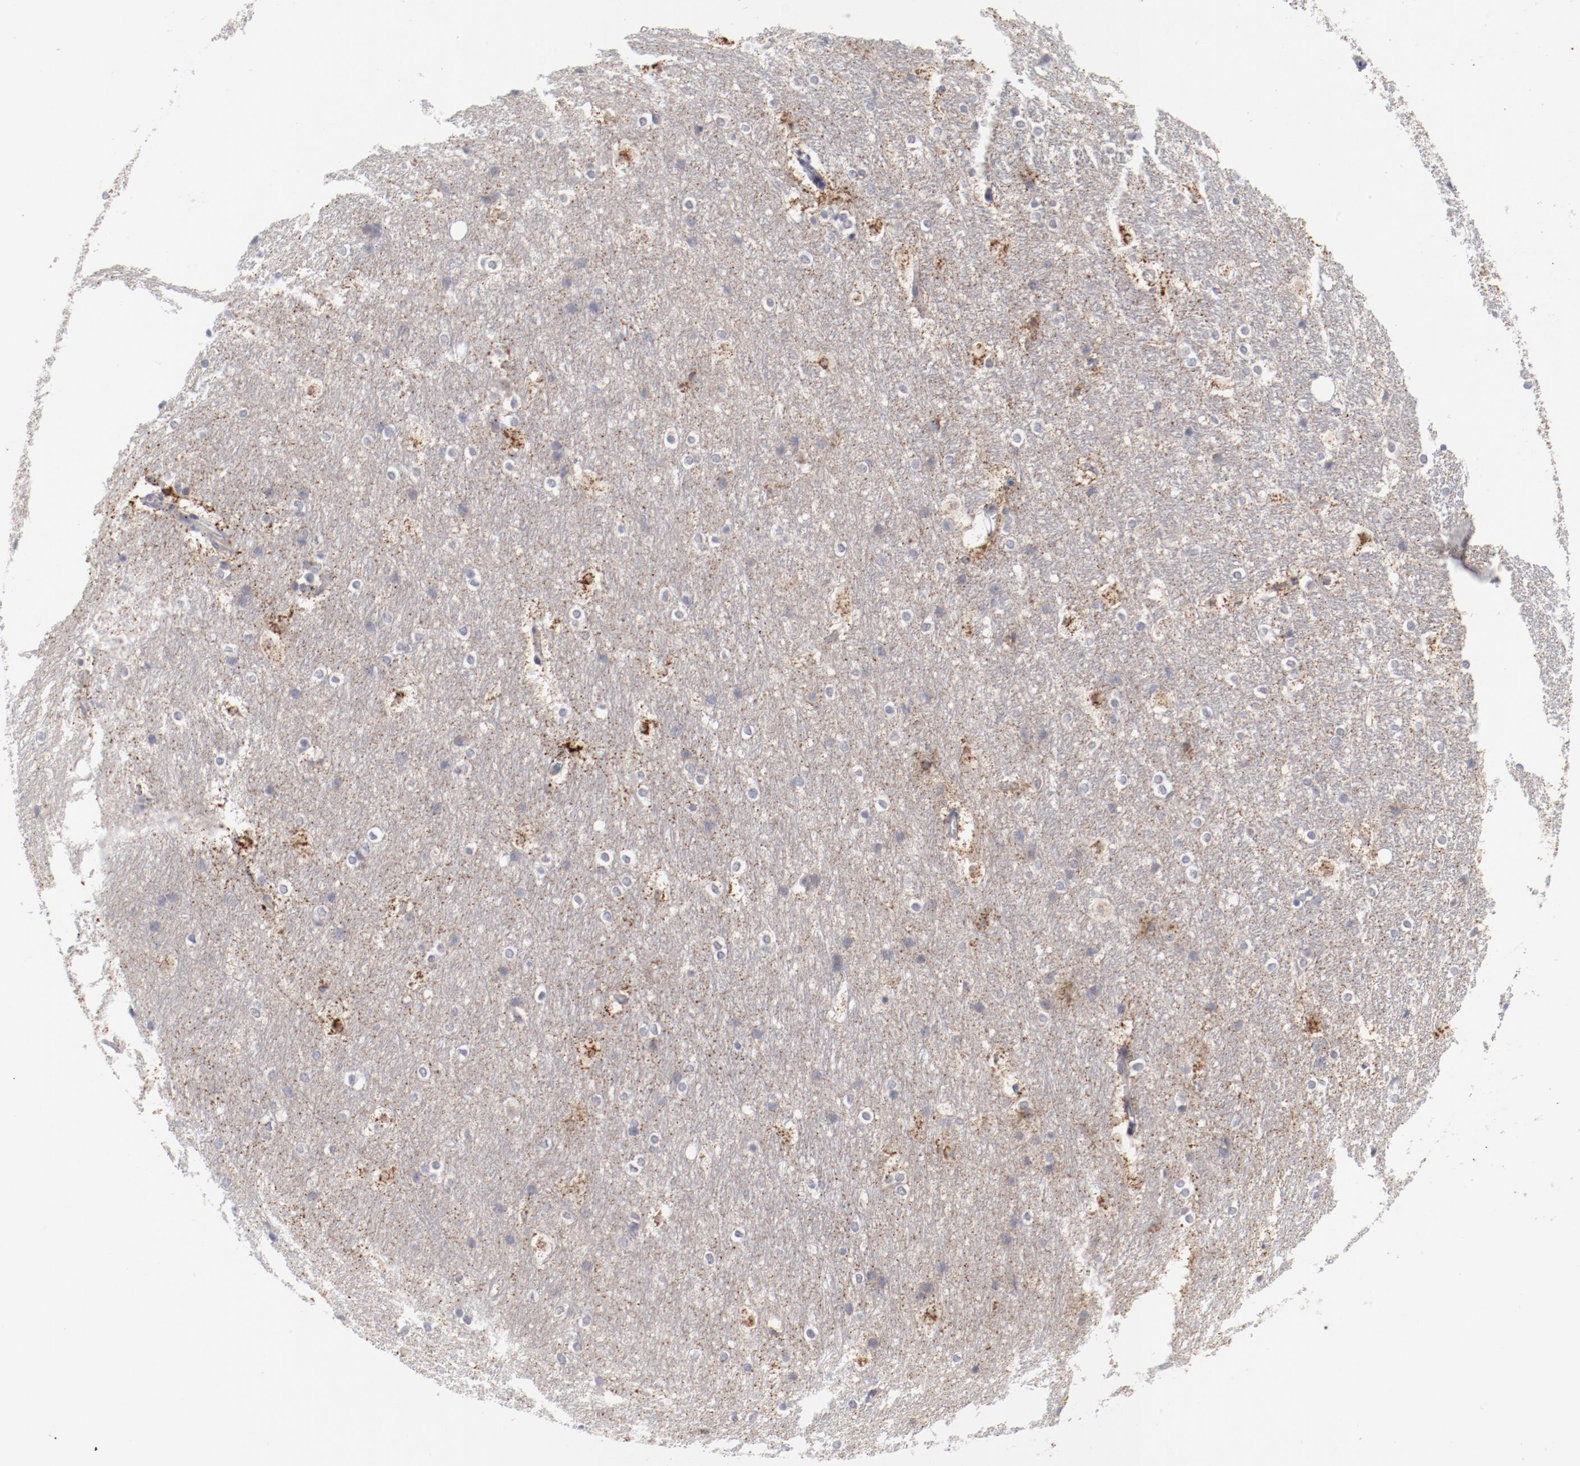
{"staining": {"intensity": "negative", "quantity": "none", "location": "none"}, "tissue": "hippocampus", "cell_type": "Glial cells", "image_type": "normal", "snomed": [{"axis": "morphology", "description": "Normal tissue, NOS"}, {"axis": "topography", "description": "Hippocampus"}], "caption": "Immunohistochemical staining of benign hippocampus exhibits no significant positivity in glial cells. Brightfield microscopy of immunohistochemistry stained with DAB (3,3'-diaminobenzidine) (brown) and hematoxylin (blue), captured at high magnification.", "gene": "SH3BGR", "patient": {"sex": "female", "age": 19}}